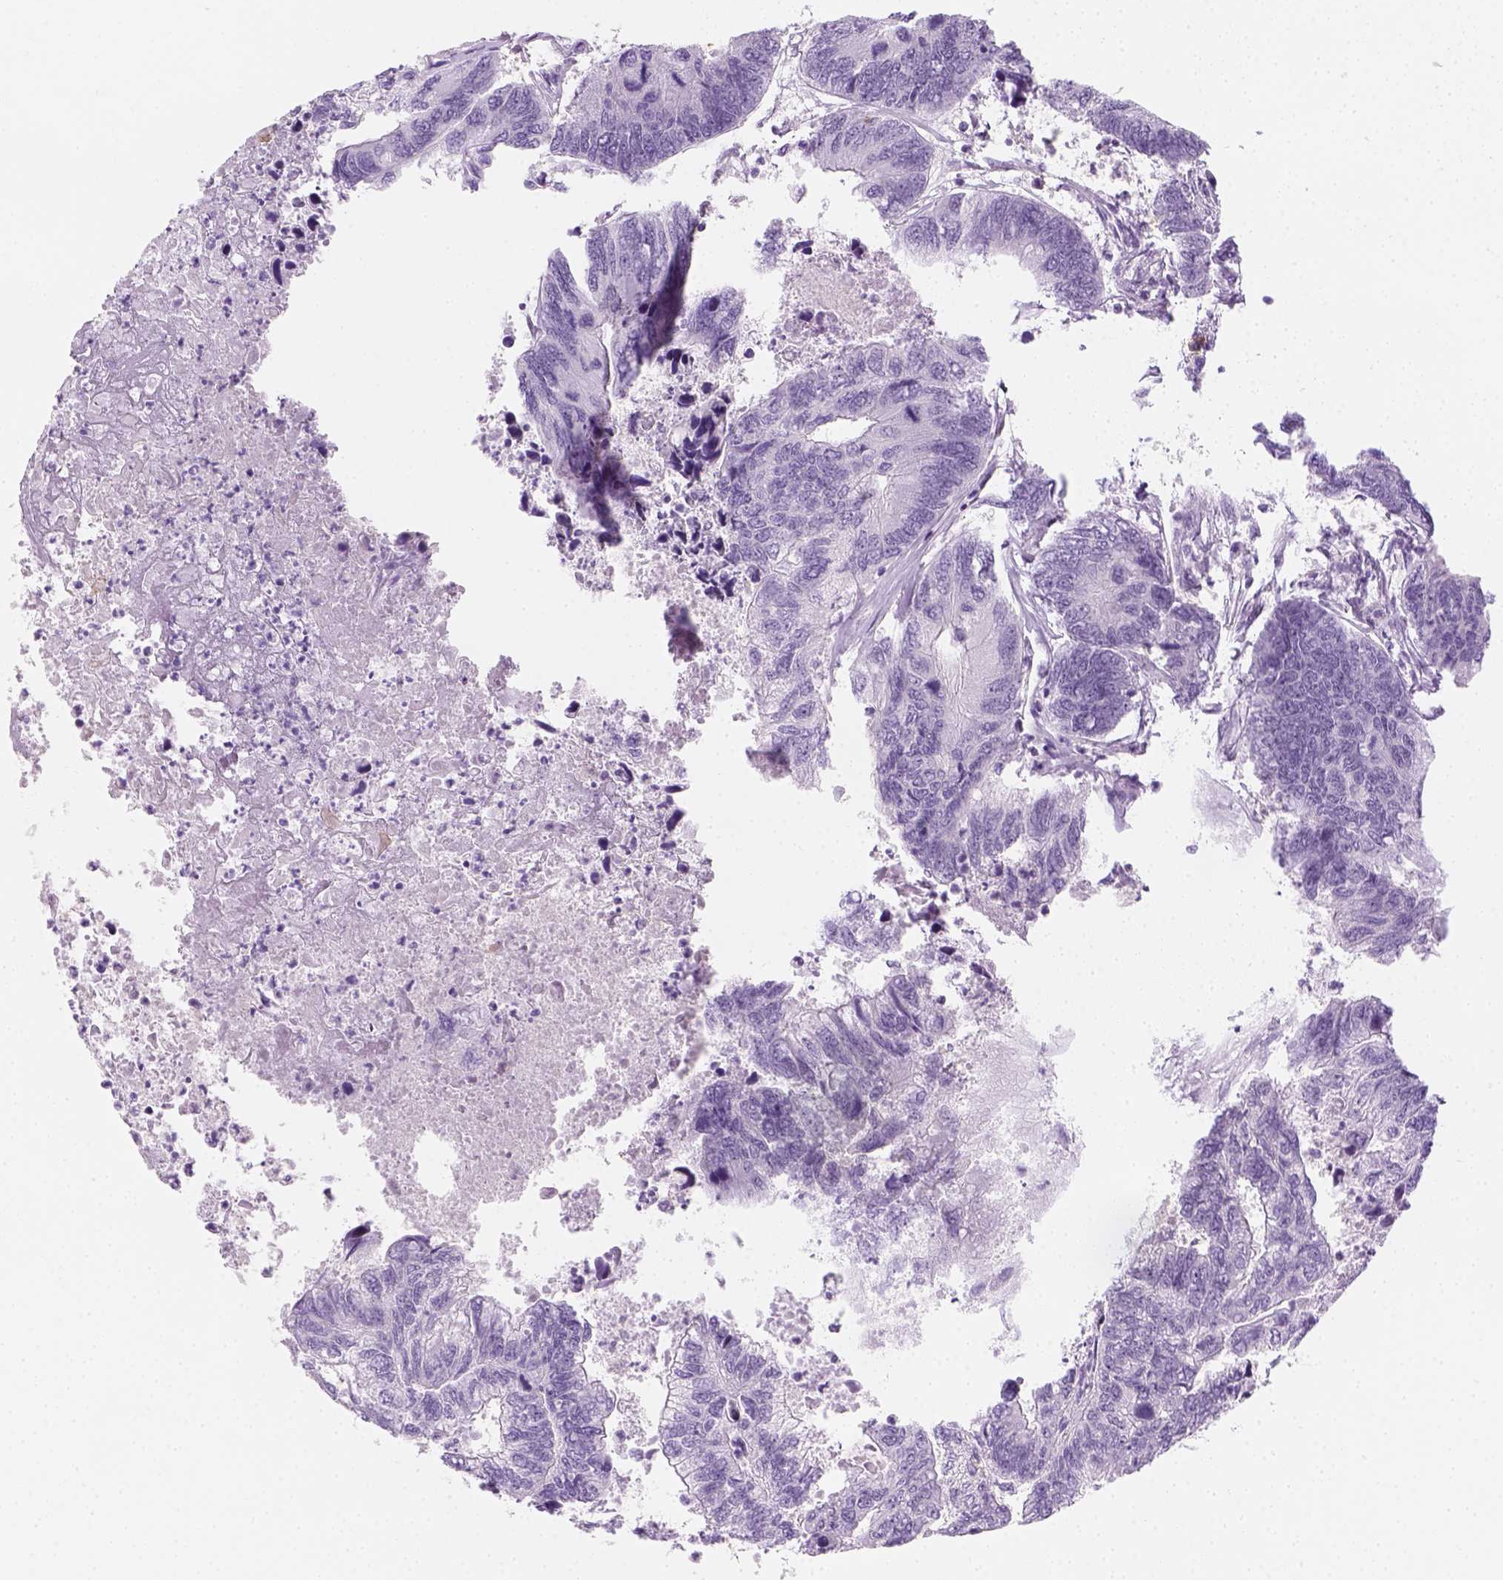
{"staining": {"intensity": "negative", "quantity": "none", "location": "none"}, "tissue": "colorectal cancer", "cell_type": "Tumor cells", "image_type": "cancer", "snomed": [{"axis": "morphology", "description": "Adenocarcinoma, NOS"}, {"axis": "topography", "description": "Colon"}], "caption": "This is an immunohistochemistry (IHC) photomicrograph of human colorectal cancer (adenocarcinoma). There is no positivity in tumor cells.", "gene": "AQP3", "patient": {"sex": "female", "age": 67}}